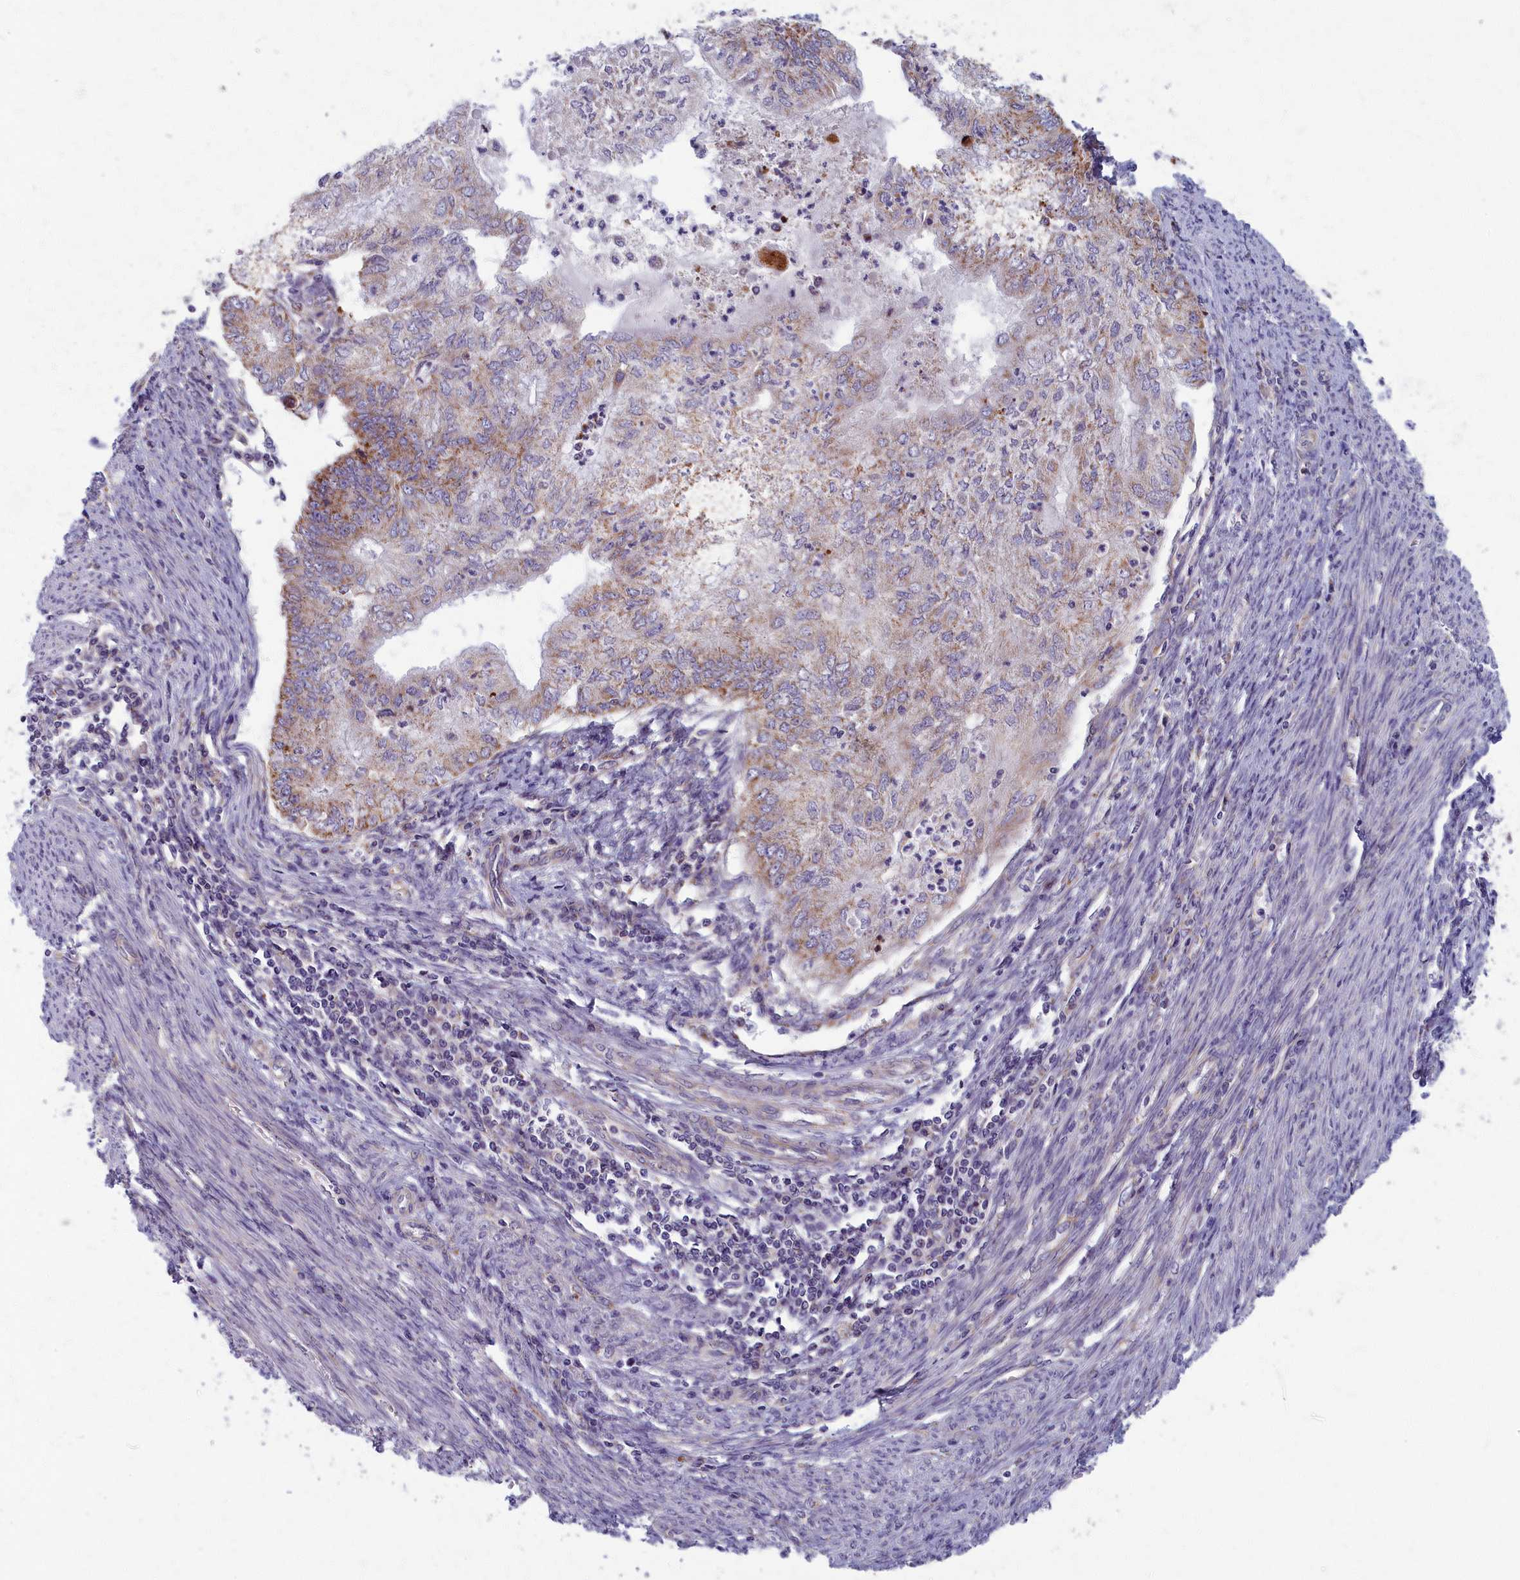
{"staining": {"intensity": "moderate", "quantity": "<25%", "location": "cytoplasmic/membranous"}, "tissue": "endometrial cancer", "cell_type": "Tumor cells", "image_type": "cancer", "snomed": [{"axis": "morphology", "description": "Adenocarcinoma, NOS"}, {"axis": "topography", "description": "Endometrium"}], "caption": "This image shows endometrial cancer (adenocarcinoma) stained with IHC to label a protein in brown. The cytoplasmic/membranous of tumor cells show moderate positivity for the protein. Nuclei are counter-stained blue.", "gene": "MRPS25", "patient": {"sex": "female", "age": 68}}